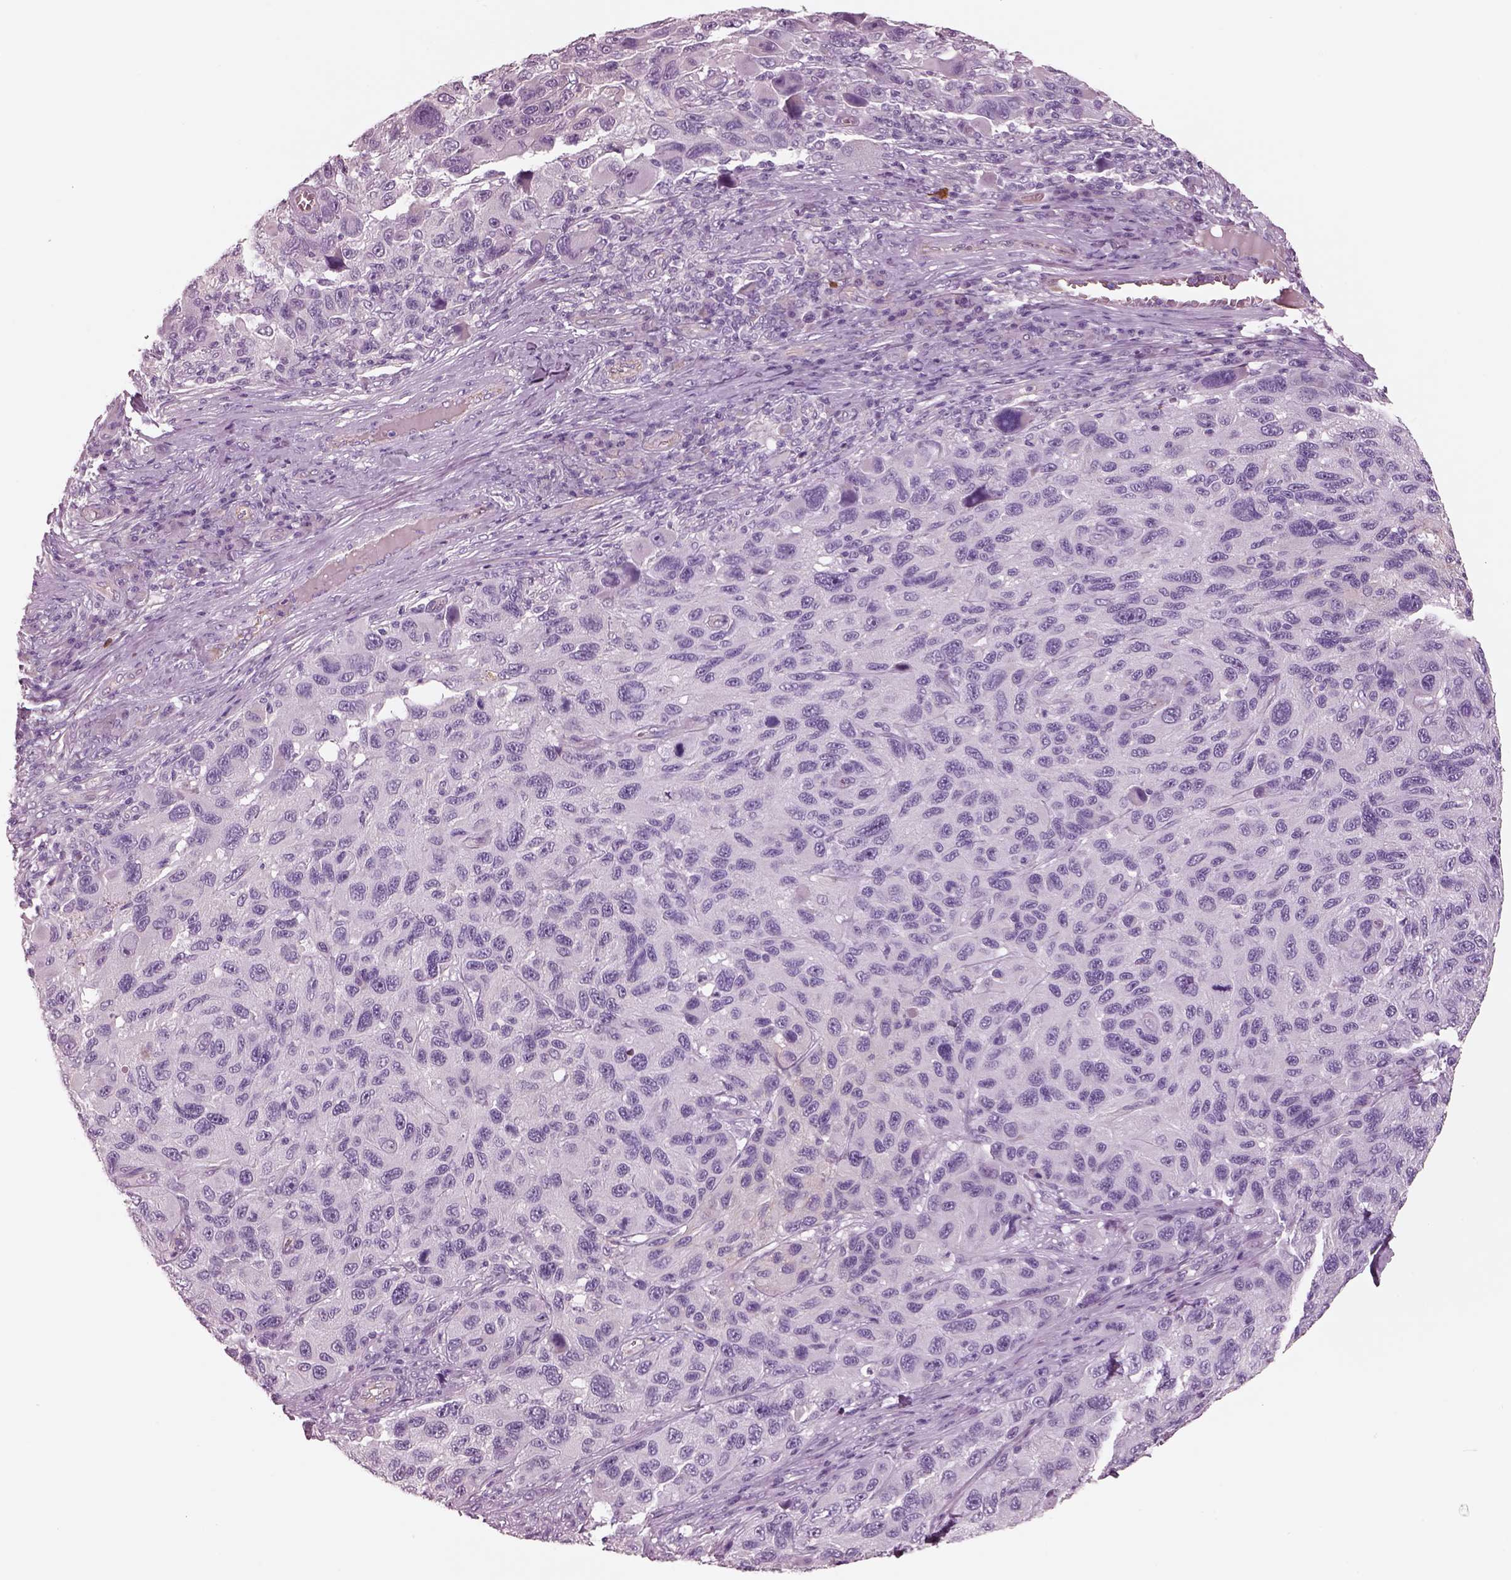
{"staining": {"intensity": "negative", "quantity": "none", "location": "none"}, "tissue": "melanoma", "cell_type": "Tumor cells", "image_type": "cancer", "snomed": [{"axis": "morphology", "description": "Malignant melanoma, NOS"}, {"axis": "topography", "description": "Skin"}], "caption": "This micrograph is of malignant melanoma stained with immunohistochemistry to label a protein in brown with the nuclei are counter-stained blue. There is no positivity in tumor cells.", "gene": "IGLL1", "patient": {"sex": "male", "age": 53}}